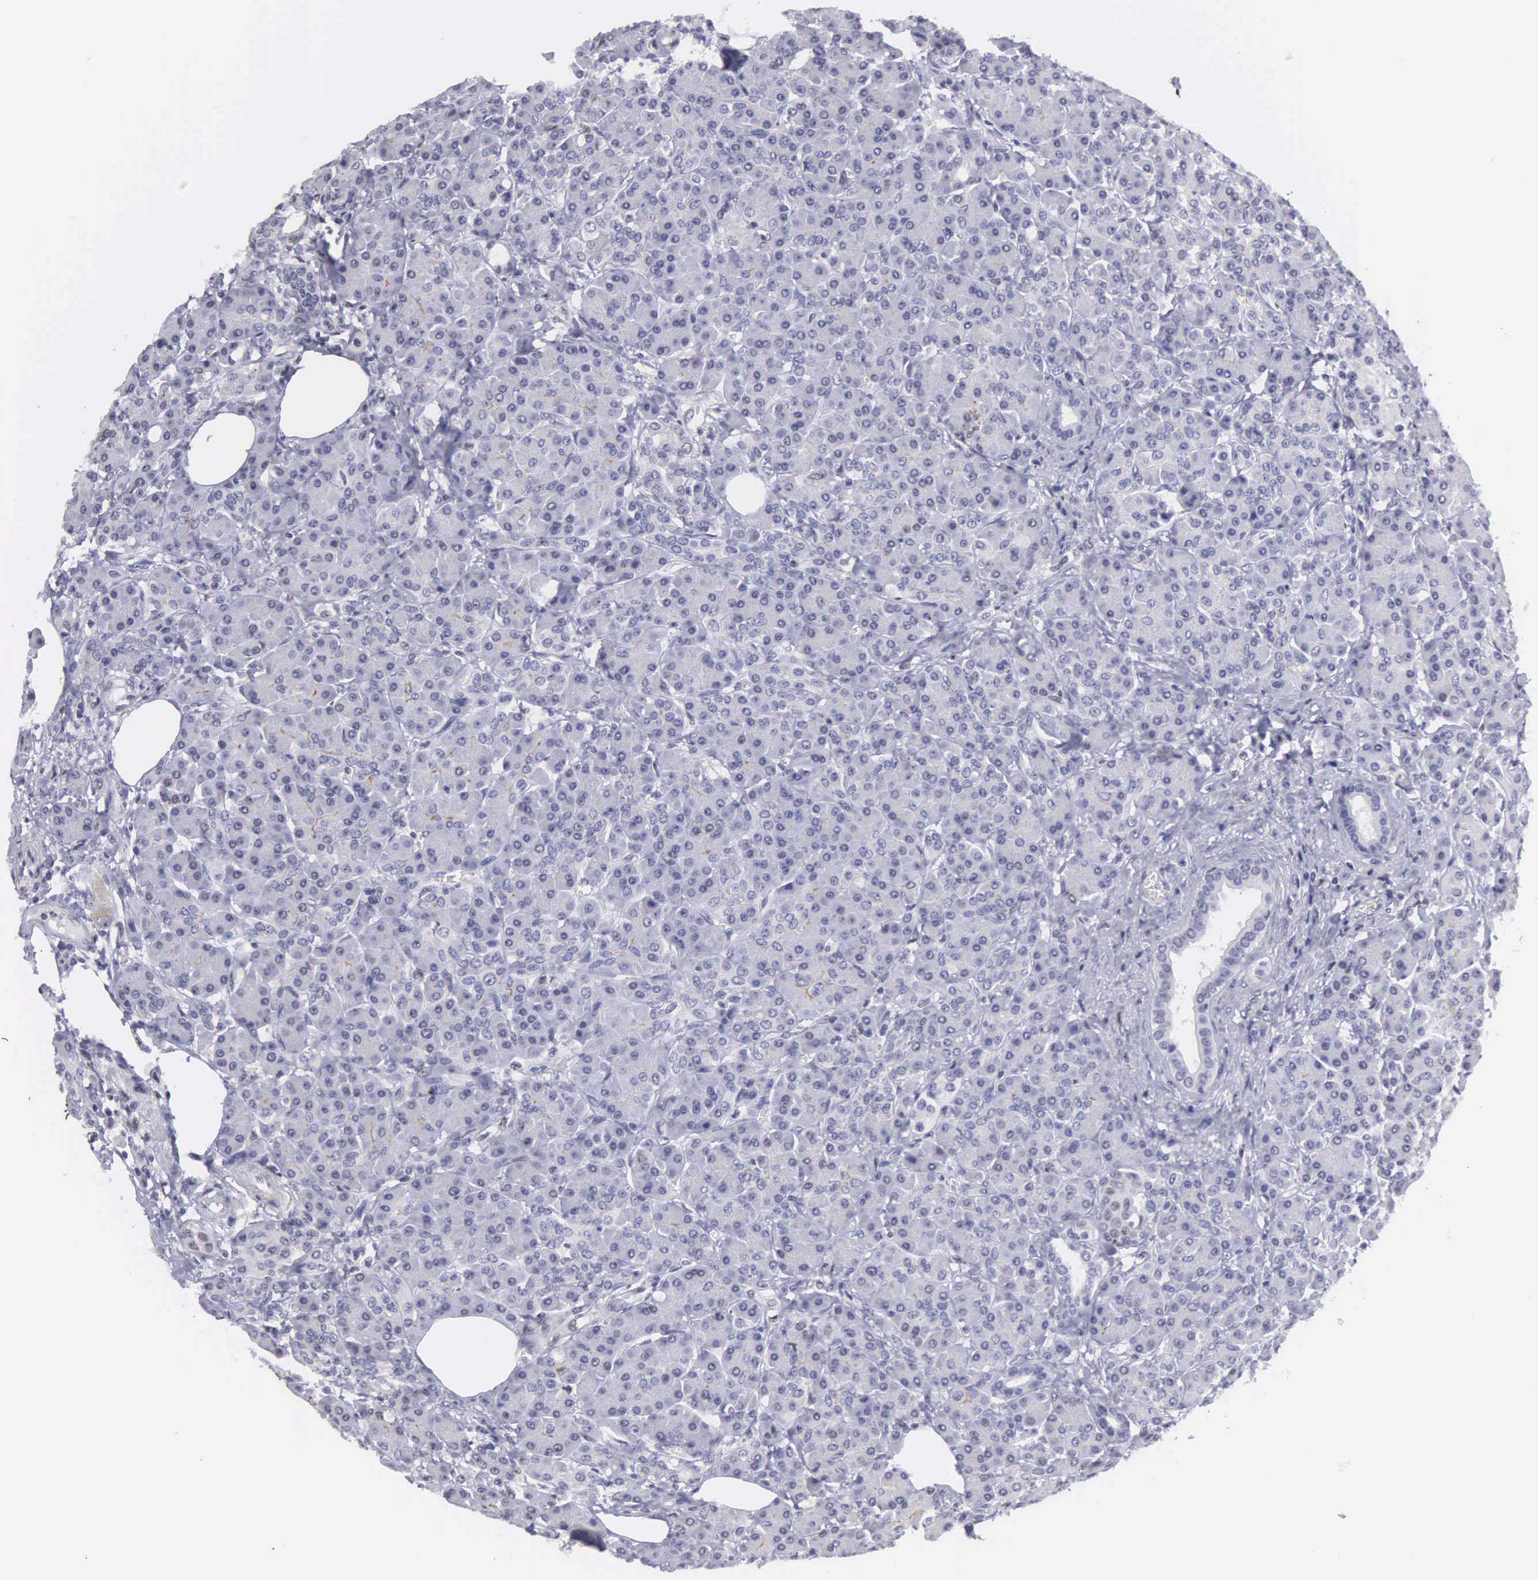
{"staining": {"intensity": "negative", "quantity": "none", "location": "none"}, "tissue": "pancreas", "cell_type": "Exocrine glandular cells", "image_type": "normal", "snomed": [{"axis": "morphology", "description": "Normal tissue, NOS"}, {"axis": "topography", "description": "Pancreas"}], "caption": "An immunohistochemistry (IHC) micrograph of benign pancreas is shown. There is no staining in exocrine glandular cells of pancreas.", "gene": "ETV6", "patient": {"sex": "female", "age": 73}}